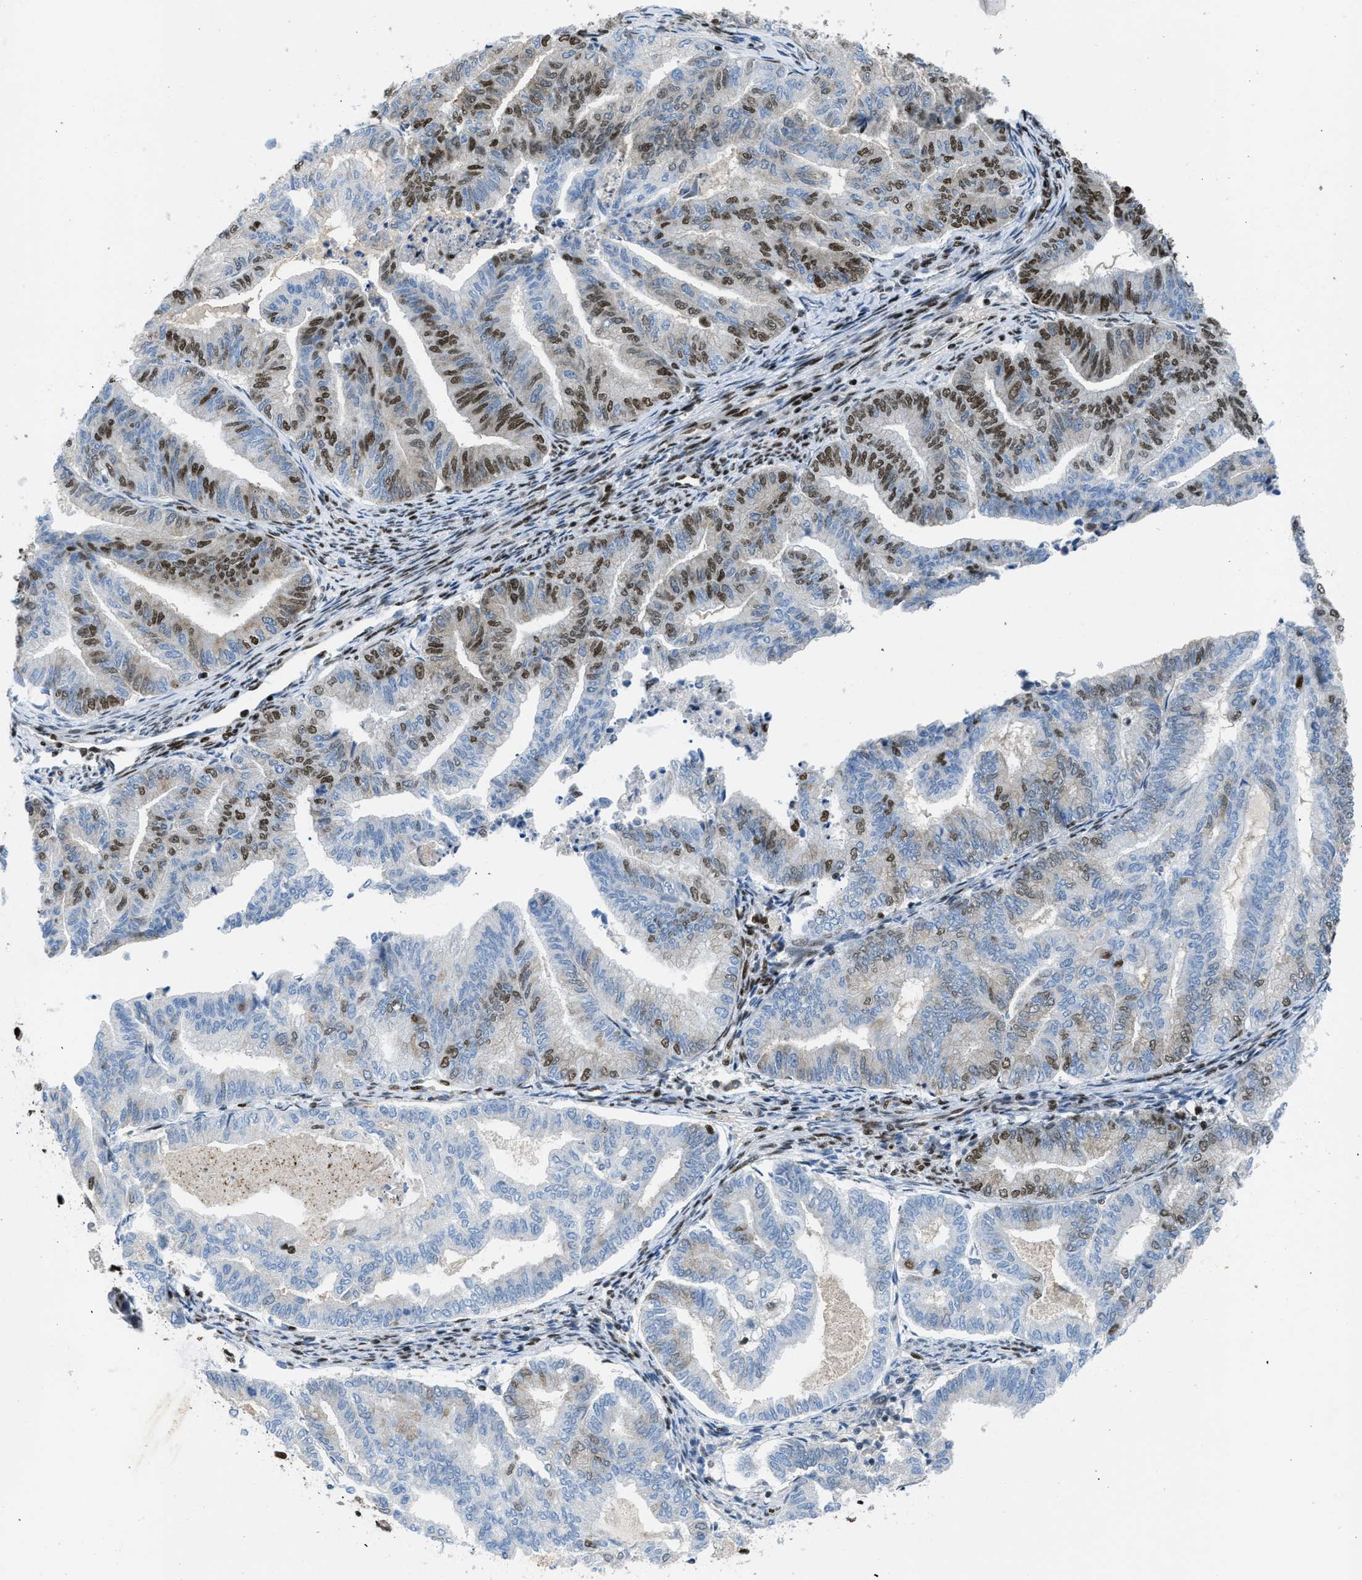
{"staining": {"intensity": "strong", "quantity": "<25%", "location": "nuclear"}, "tissue": "endometrial cancer", "cell_type": "Tumor cells", "image_type": "cancer", "snomed": [{"axis": "morphology", "description": "Adenocarcinoma, NOS"}, {"axis": "topography", "description": "Endometrium"}], "caption": "Immunohistochemistry (IHC) (DAB) staining of human adenocarcinoma (endometrial) shows strong nuclear protein positivity in approximately <25% of tumor cells.", "gene": "SCAF4", "patient": {"sex": "female", "age": 79}}